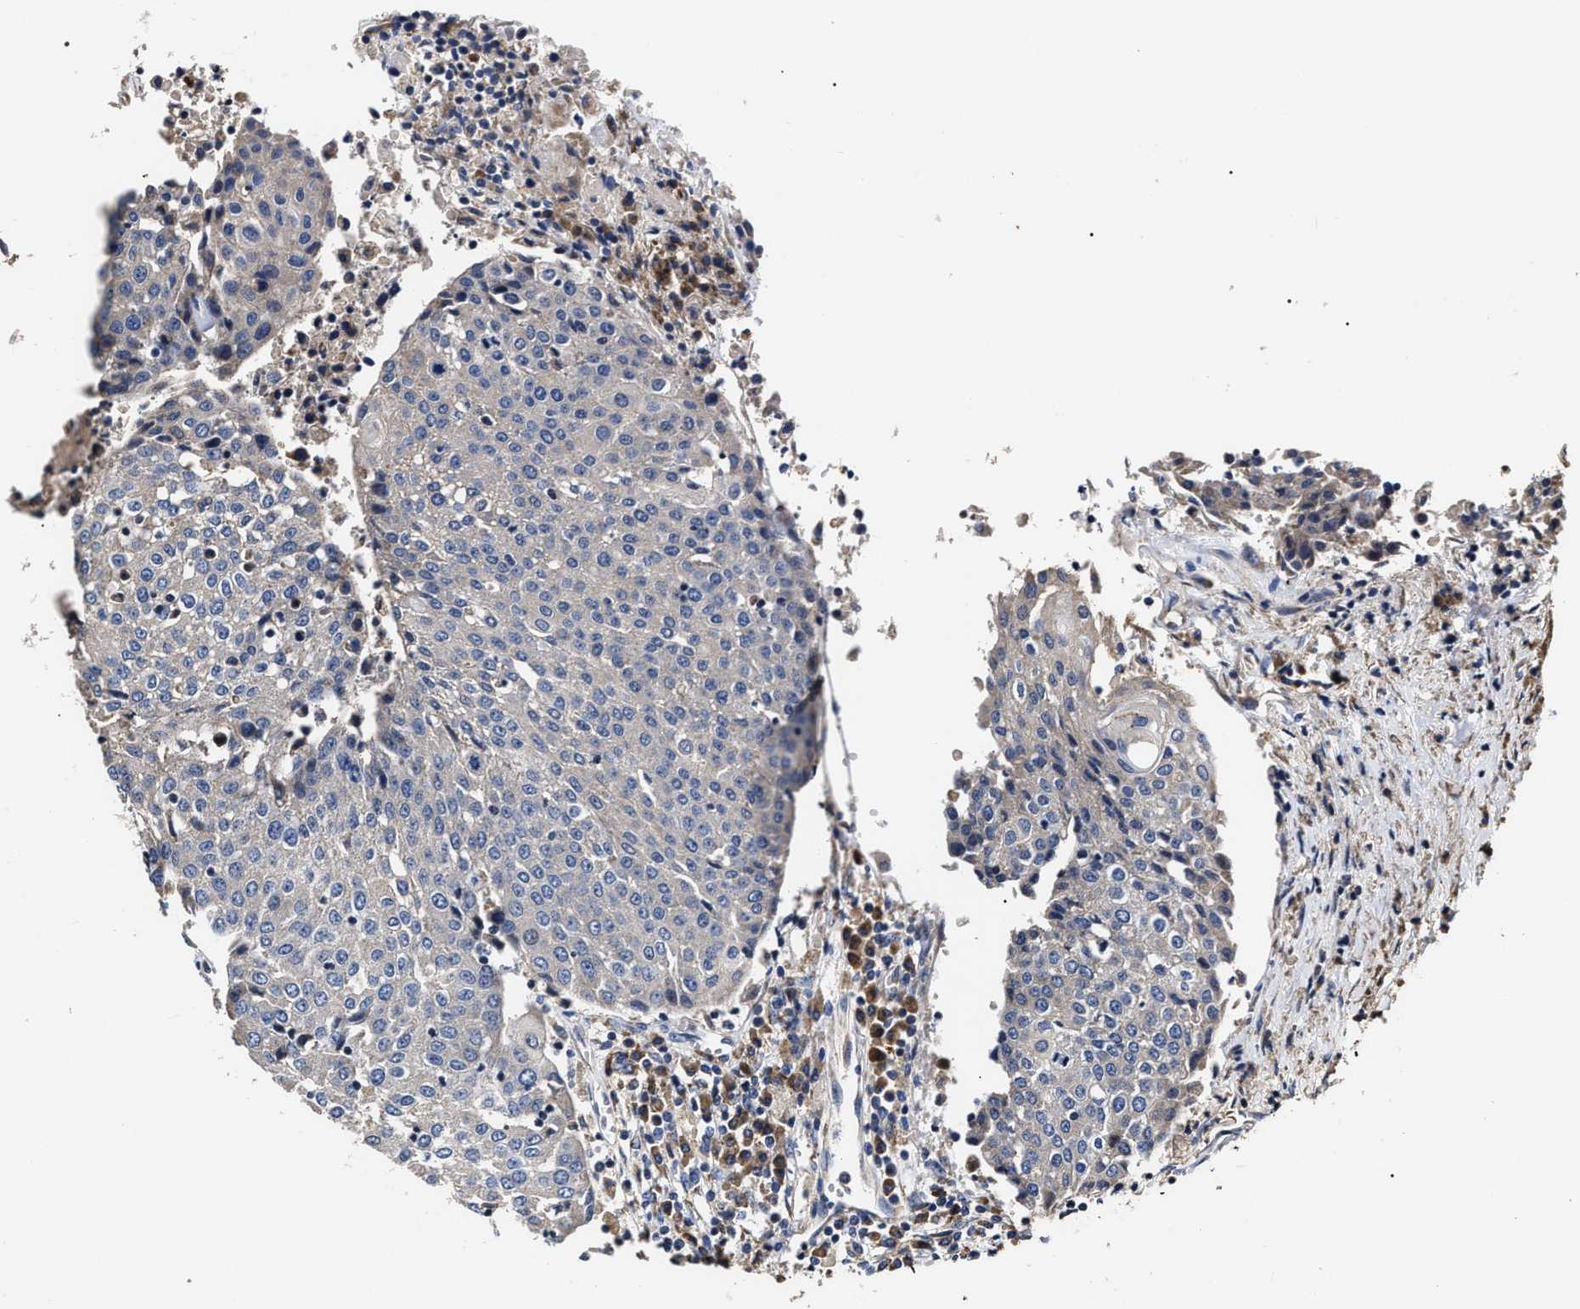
{"staining": {"intensity": "negative", "quantity": "none", "location": "none"}, "tissue": "urothelial cancer", "cell_type": "Tumor cells", "image_type": "cancer", "snomed": [{"axis": "morphology", "description": "Urothelial carcinoma, High grade"}, {"axis": "topography", "description": "Urinary bladder"}], "caption": "This is an IHC histopathology image of urothelial carcinoma (high-grade). There is no staining in tumor cells.", "gene": "MACC1", "patient": {"sex": "female", "age": 85}}